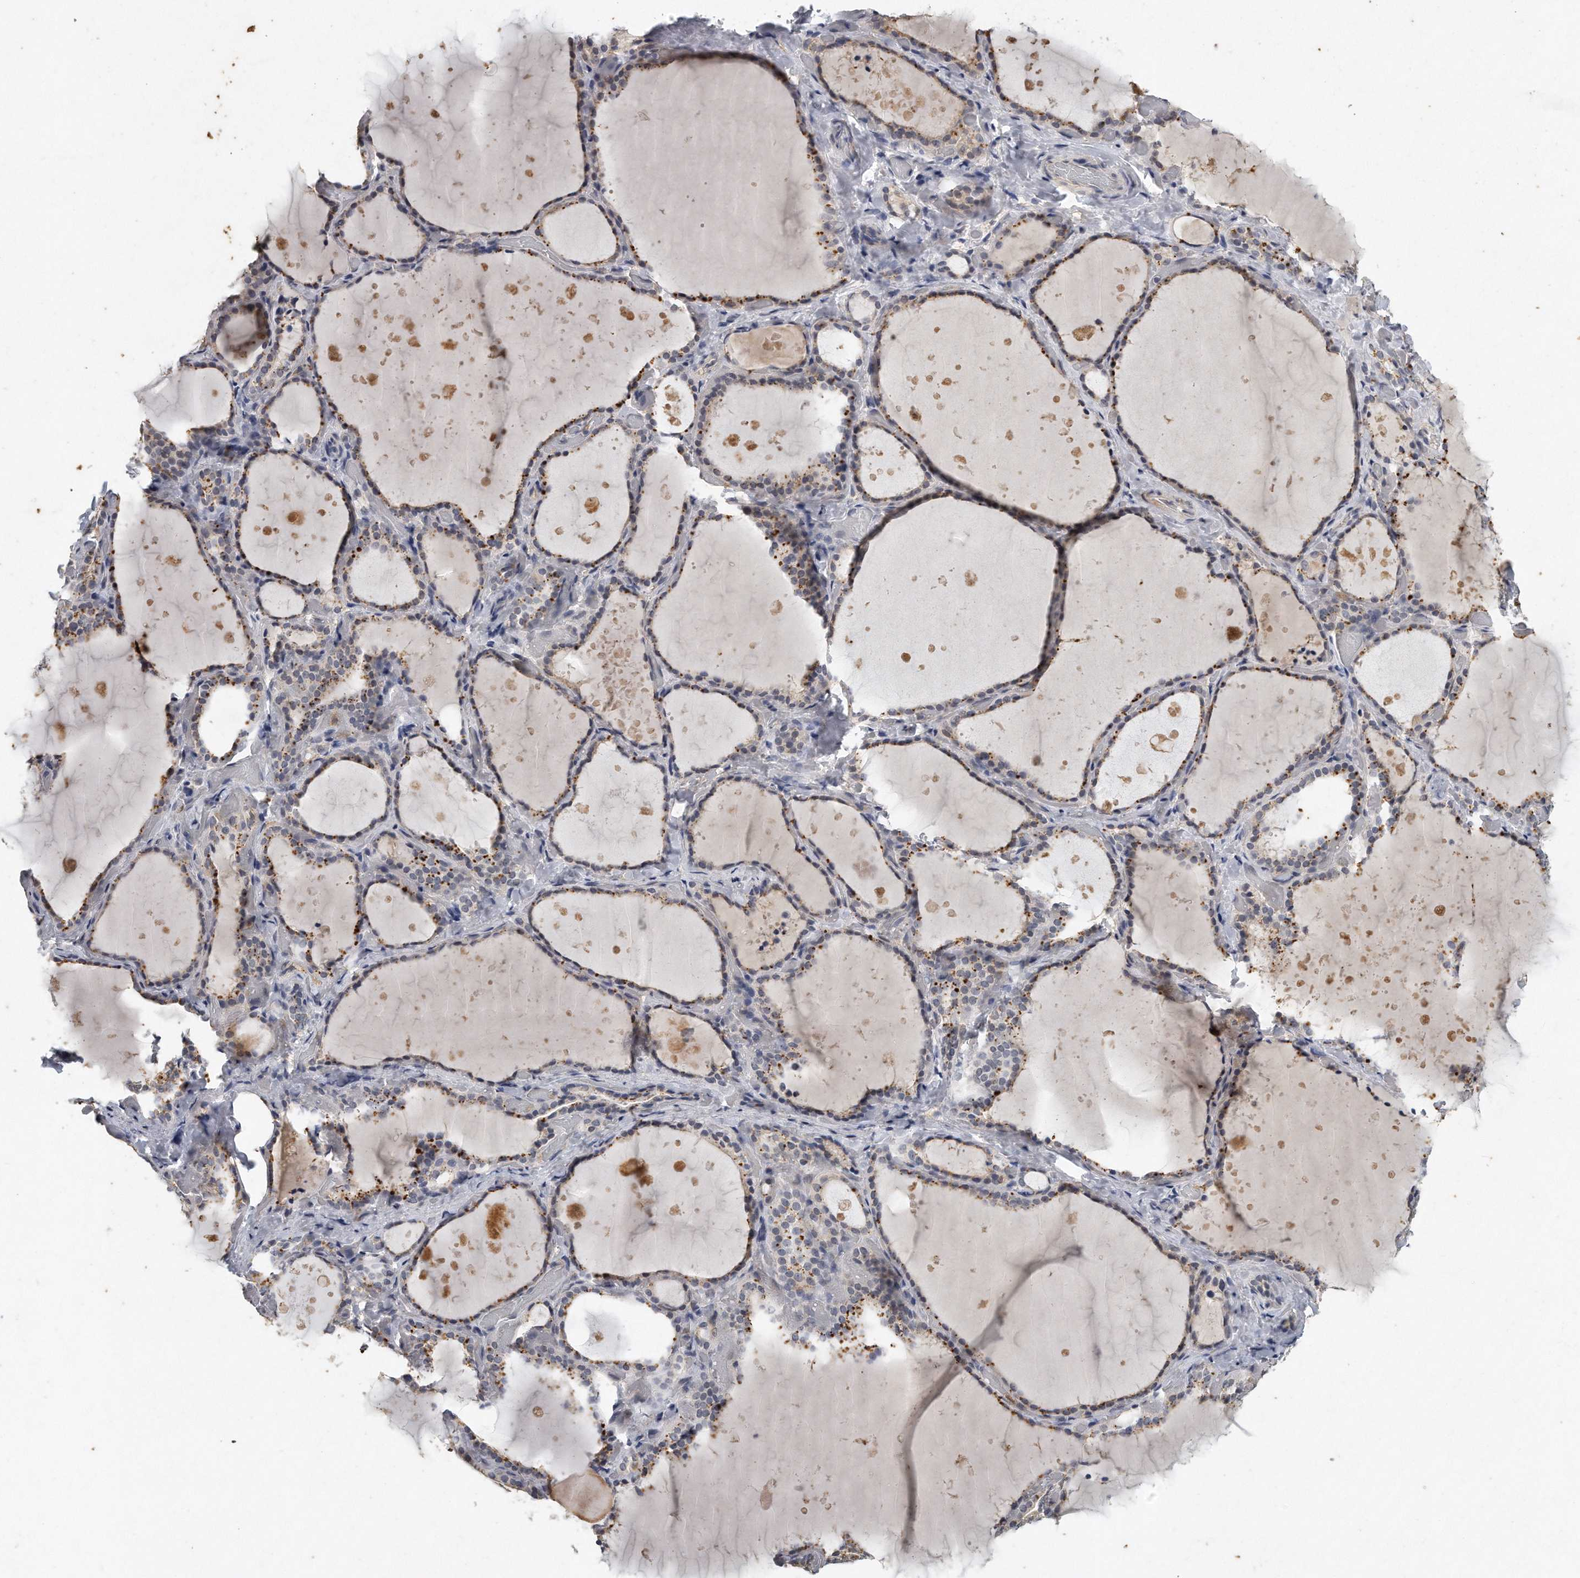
{"staining": {"intensity": "moderate", "quantity": "25%-75%", "location": "cytoplasmic/membranous"}, "tissue": "thyroid gland", "cell_type": "Glandular cells", "image_type": "normal", "snomed": [{"axis": "morphology", "description": "Normal tissue, NOS"}, {"axis": "topography", "description": "Thyroid gland"}], "caption": "Glandular cells show medium levels of moderate cytoplasmic/membranous staining in about 25%-75% of cells in unremarkable thyroid gland. (Stains: DAB in brown, nuclei in blue, Microscopy: brightfield microscopy at high magnification).", "gene": "CAMK1", "patient": {"sex": "female", "age": 44}}